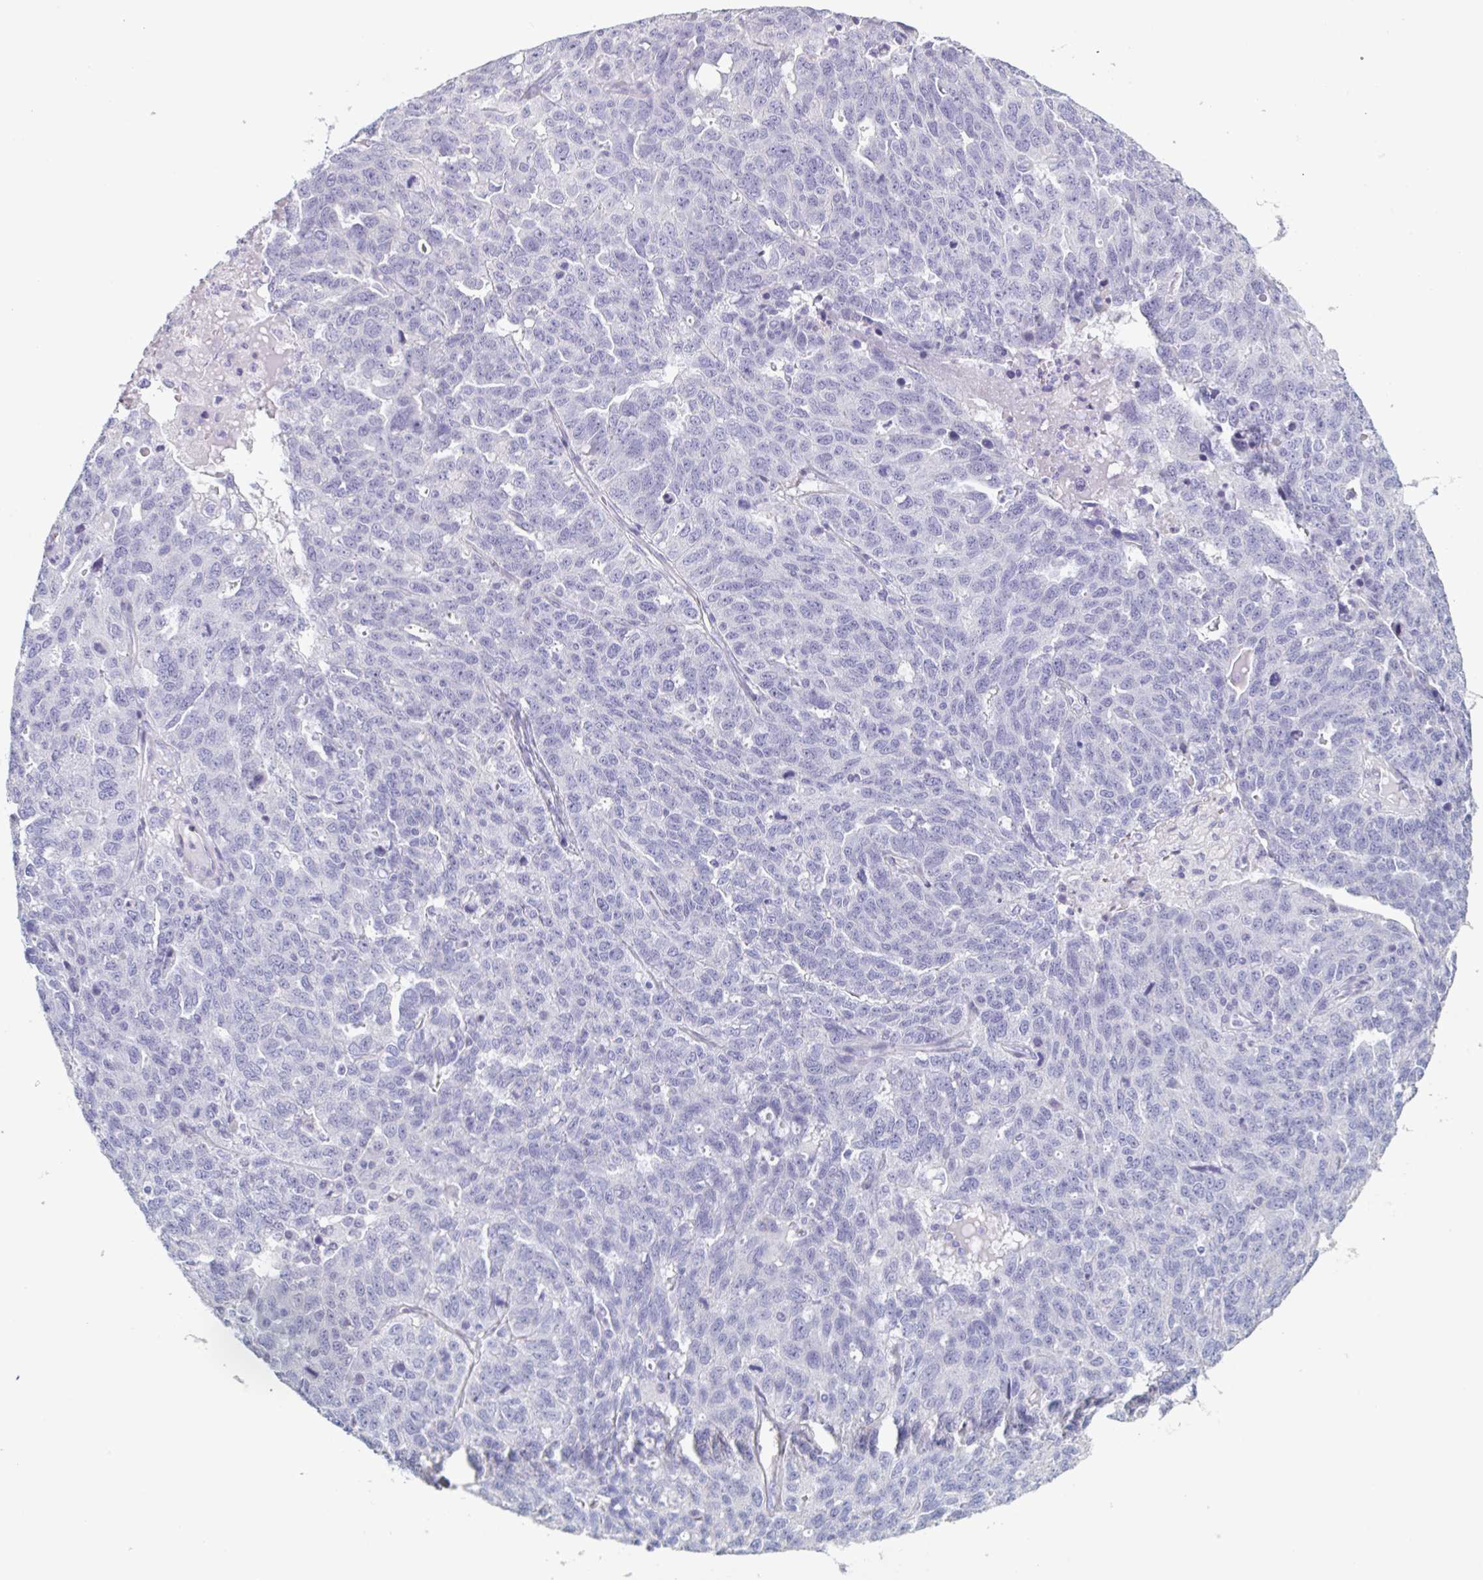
{"staining": {"intensity": "negative", "quantity": "none", "location": "none"}, "tissue": "ovarian cancer", "cell_type": "Tumor cells", "image_type": "cancer", "snomed": [{"axis": "morphology", "description": "Cystadenocarcinoma, serous, NOS"}, {"axis": "topography", "description": "Ovary"}], "caption": "Tumor cells are negative for protein expression in human ovarian cancer (serous cystadenocarcinoma).", "gene": "PRR27", "patient": {"sex": "female", "age": 71}}